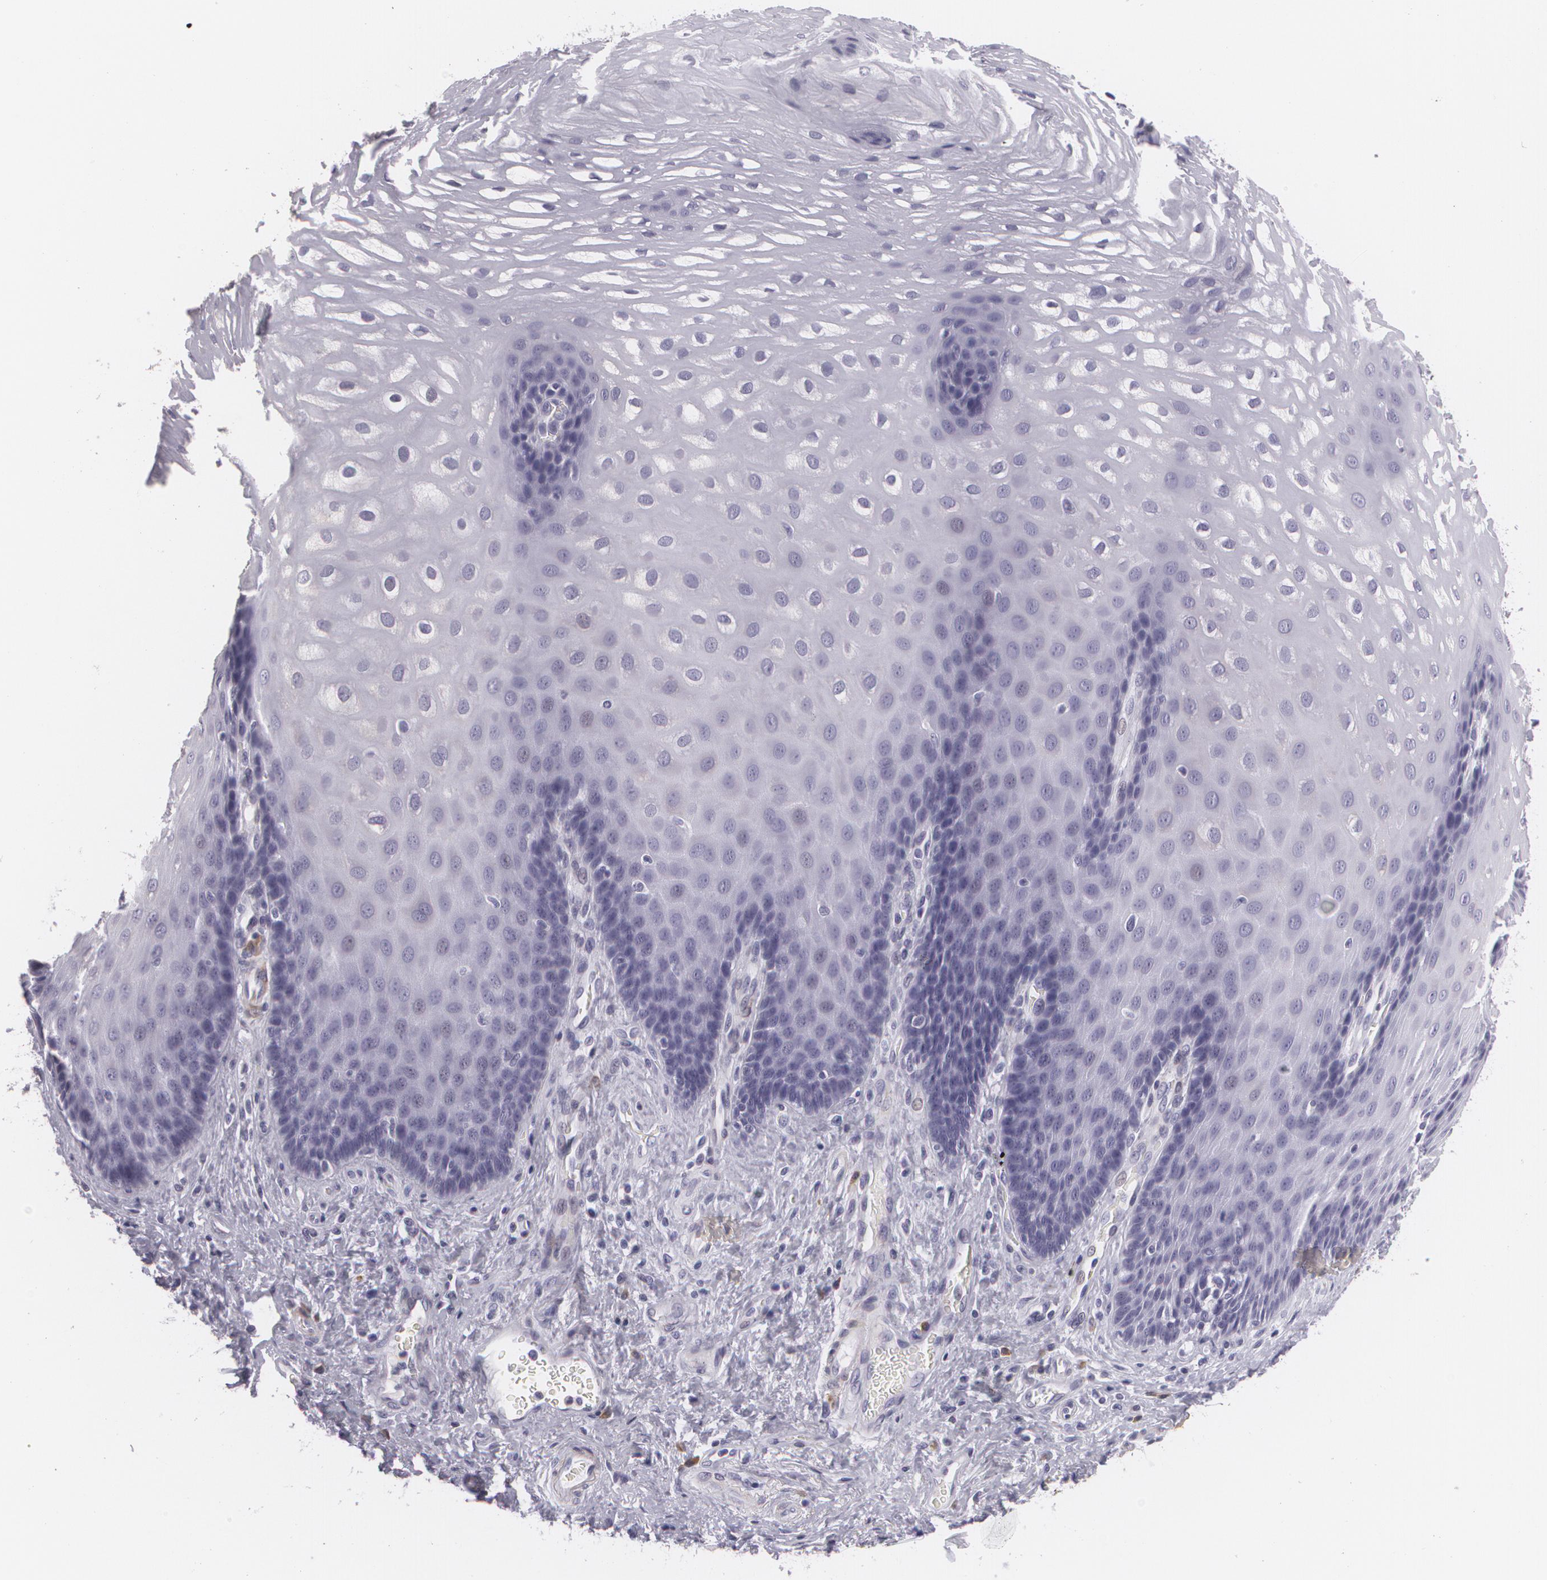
{"staining": {"intensity": "negative", "quantity": "none", "location": "none"}, "tissue": "esophagus", "cell_type": "Squamous epithelial cells", "image_type": "normal", "snomed": [{"axis": "morphology", "description": "Normal tissue, NOS"}, {"axis": "morphology", "description": "Adenocarcinoma, NOS"}, {"axis": "topography", "description": "Esophagus"}, {"axis": "topography", "description": "Stomach"}], "caption": "High magnification brightfield microscopy of normal esophagus stained with DAB (3,3'-diaminobenzidine) (brown) and counterstained with hematoxylin (blue): squamous epithelial cells show no significant positivity. Nuclei are stained in blue.", "gene": "MAP2", "patient": {"sex": "male", "age": 62}}